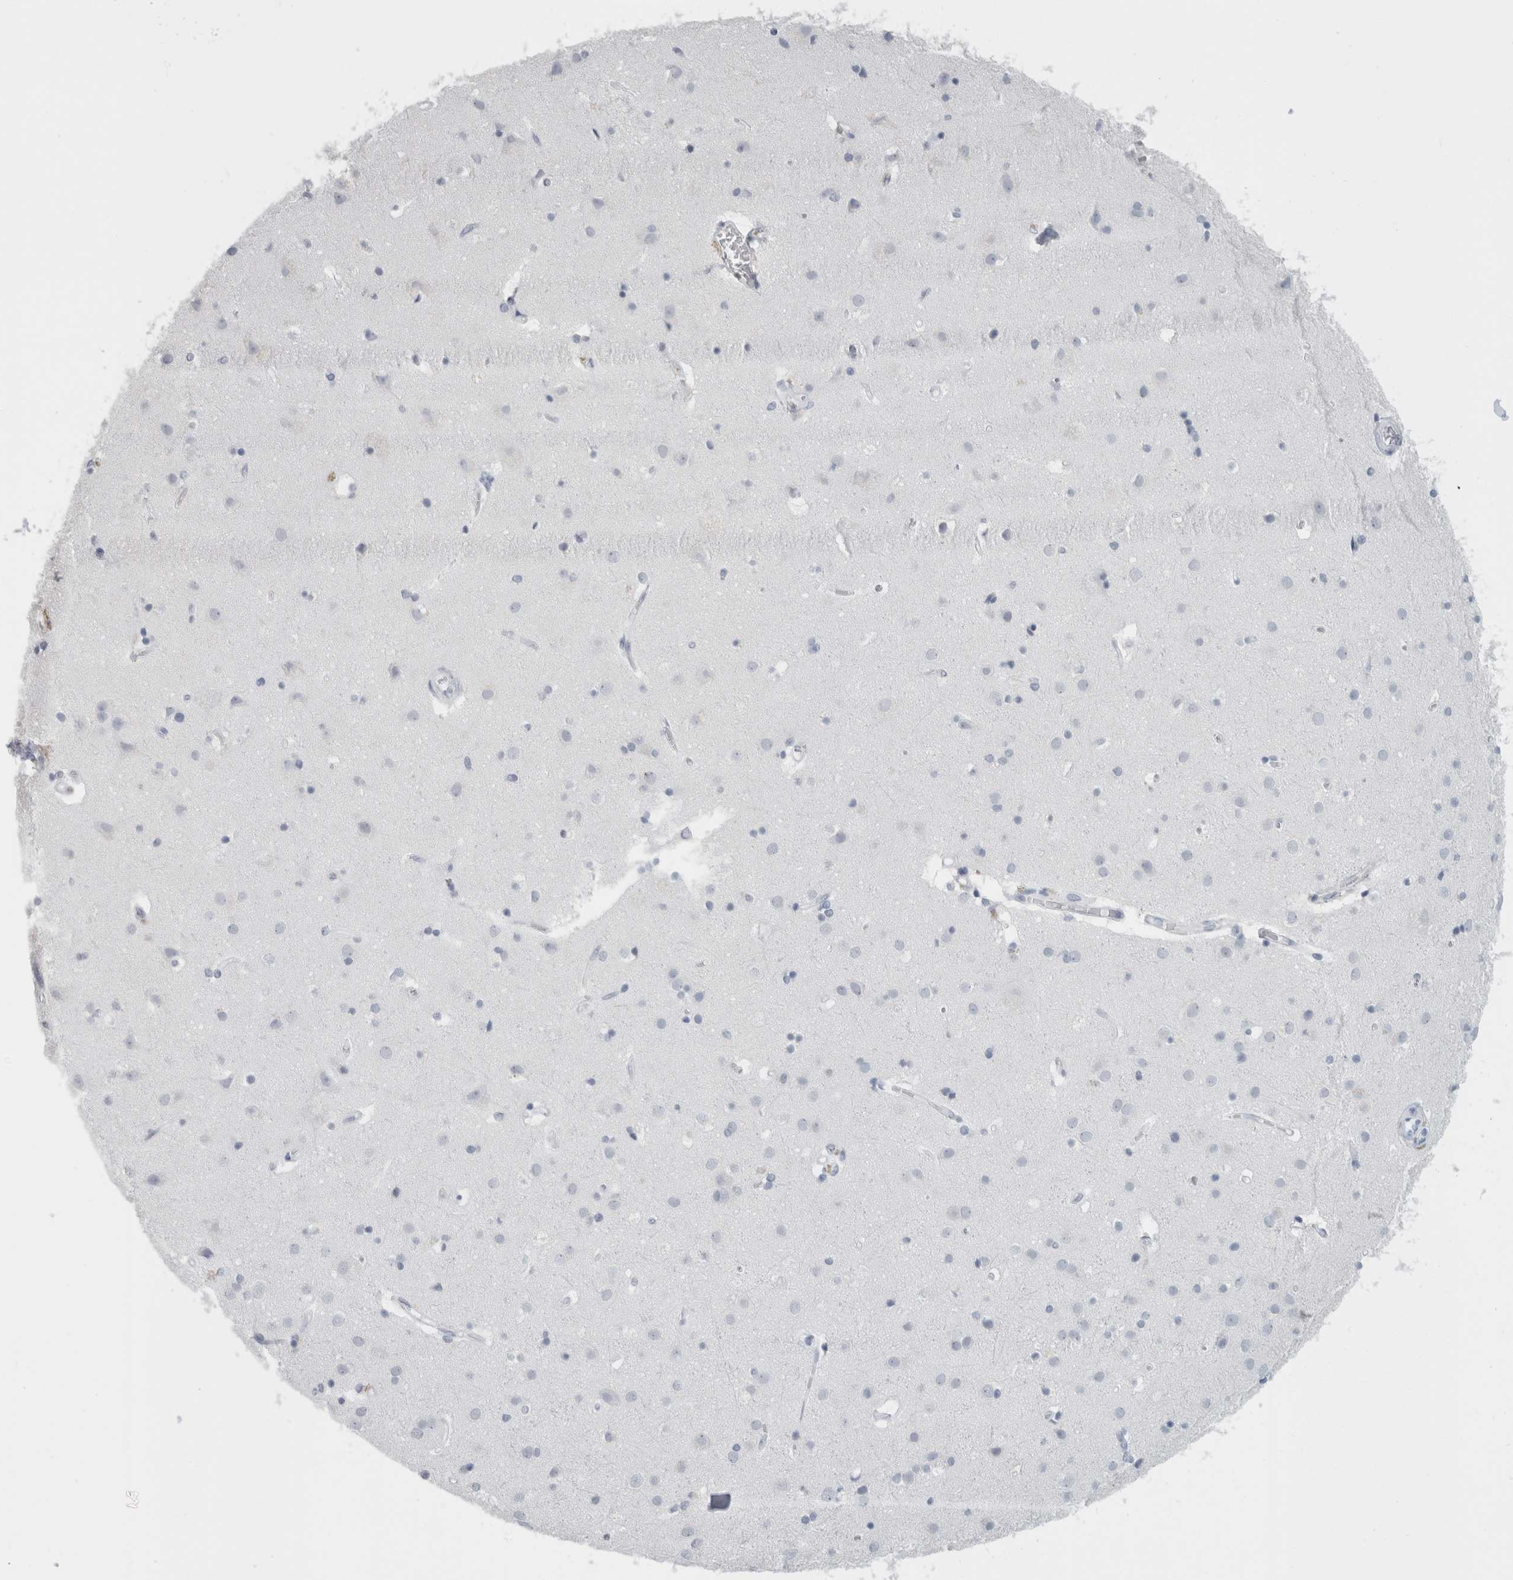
{"staining": {"intensity": "negative", "quantity": "none", "location": "none"}, "tissue": "cerebral cortex", "cell_type": "Endothelial cells", "image_type": "normal", "snomed": [{"axis": "morphology", "description": "Normal tissue, NOS"}, {"axis": "topography", "description": "Cerebral cortex"}], "caption": "Immunohistochemistry (IHC) micrograph of normal cerebral cortex stained for a protein (brown), which displays no staining in endothelial cells.", "gene": "TSPAN8", "patient": {"sex": "male", "age": 54}}